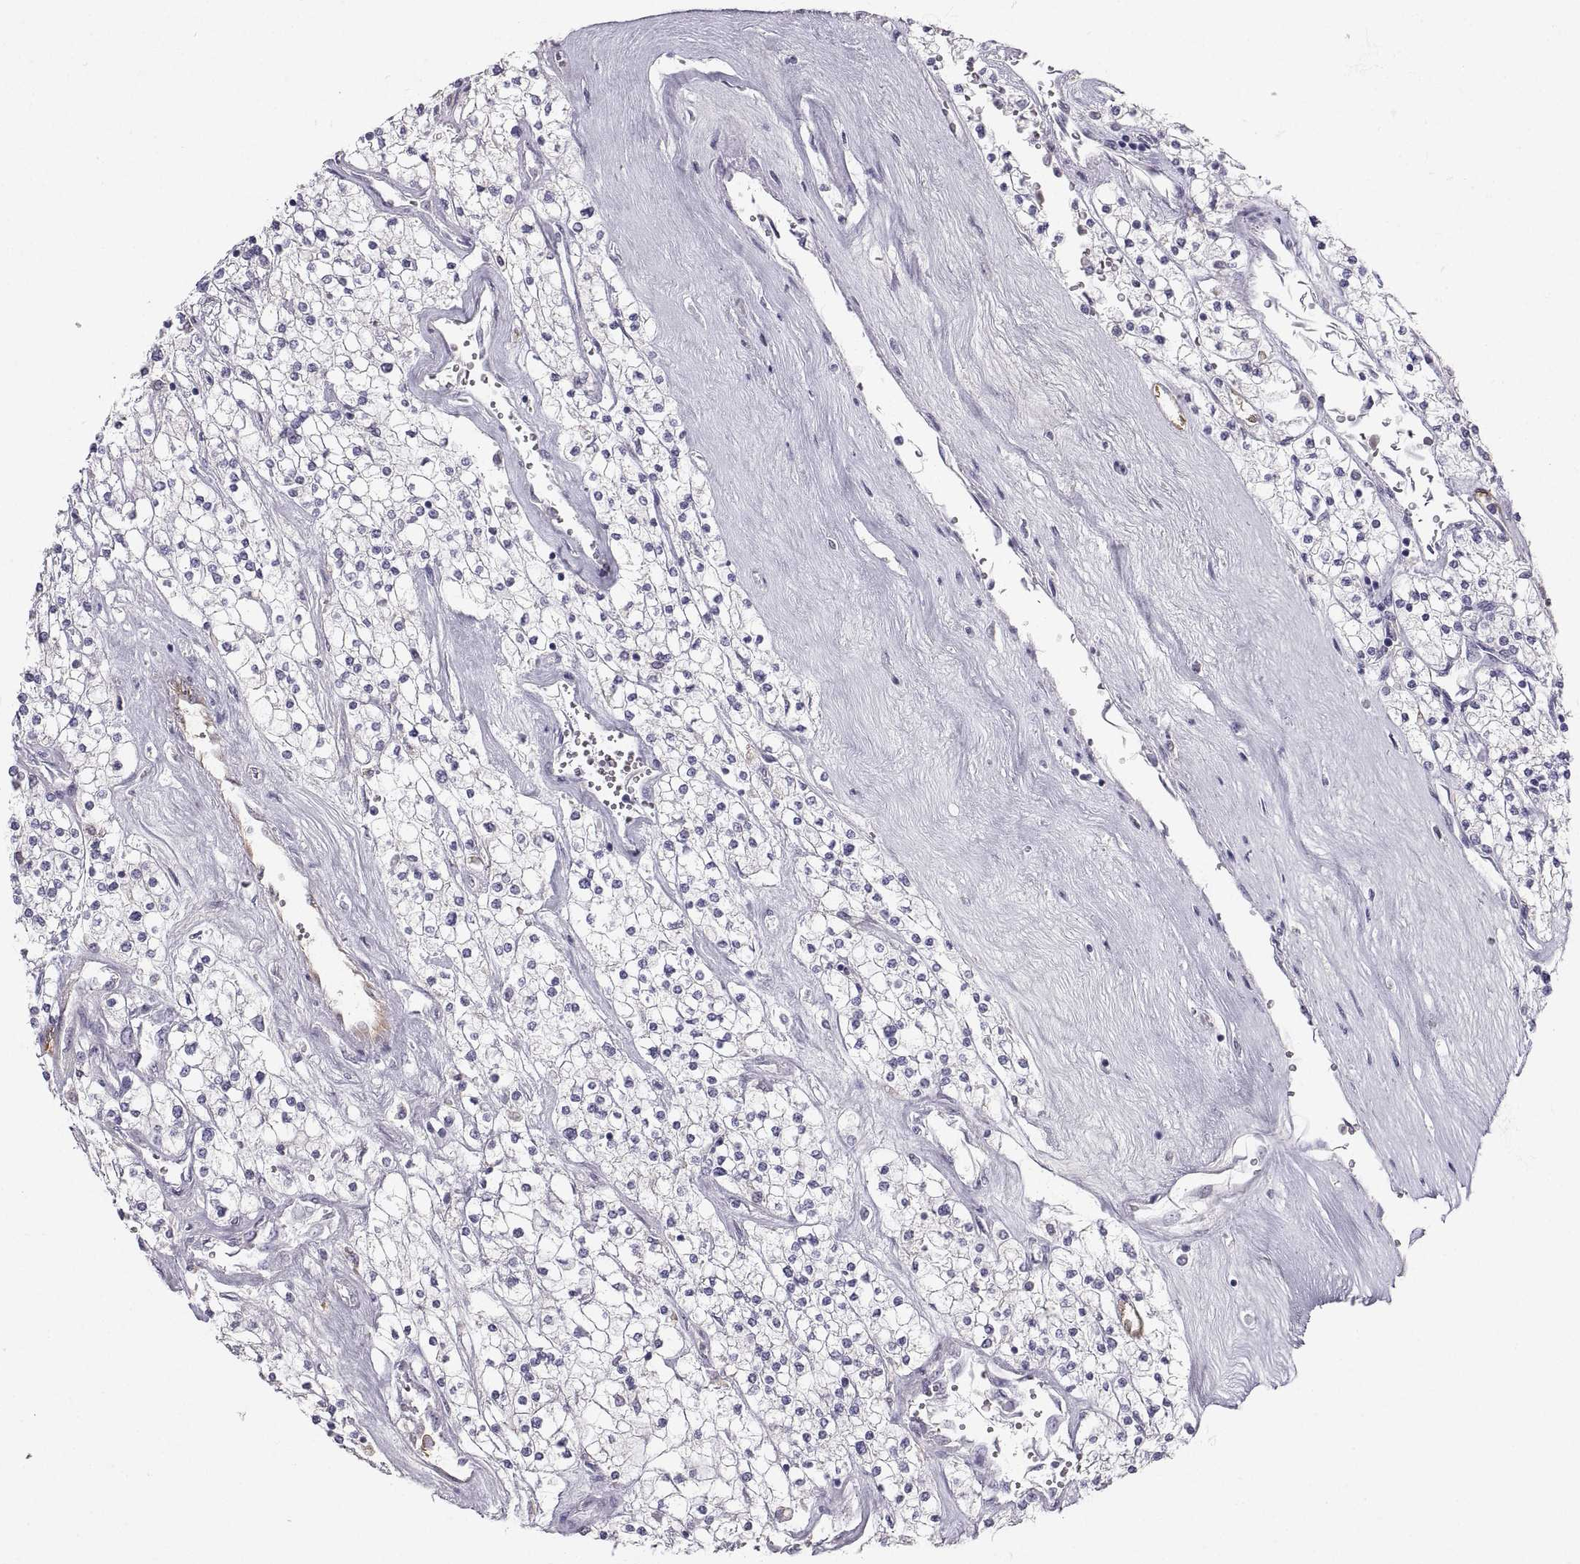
{"staining": {"intensity": "negative", "quantity": "none", "location": "none"}, "tissue": "renal cancer", "cell_type": "Tumor cells", "image_type": "cancer", "snomed": [{"axis": "morphology", "description": "Adenocarcinoma, NOS"}, {"axis": "topography", "description": "Kidney"}], "caption": "High power microscopy micrograph of an IHC micrograph of renal cancer, revealing no significant staining in tumor cells.", "gene": "PGM5", "patient": {"sex": "male", "age": 80}}